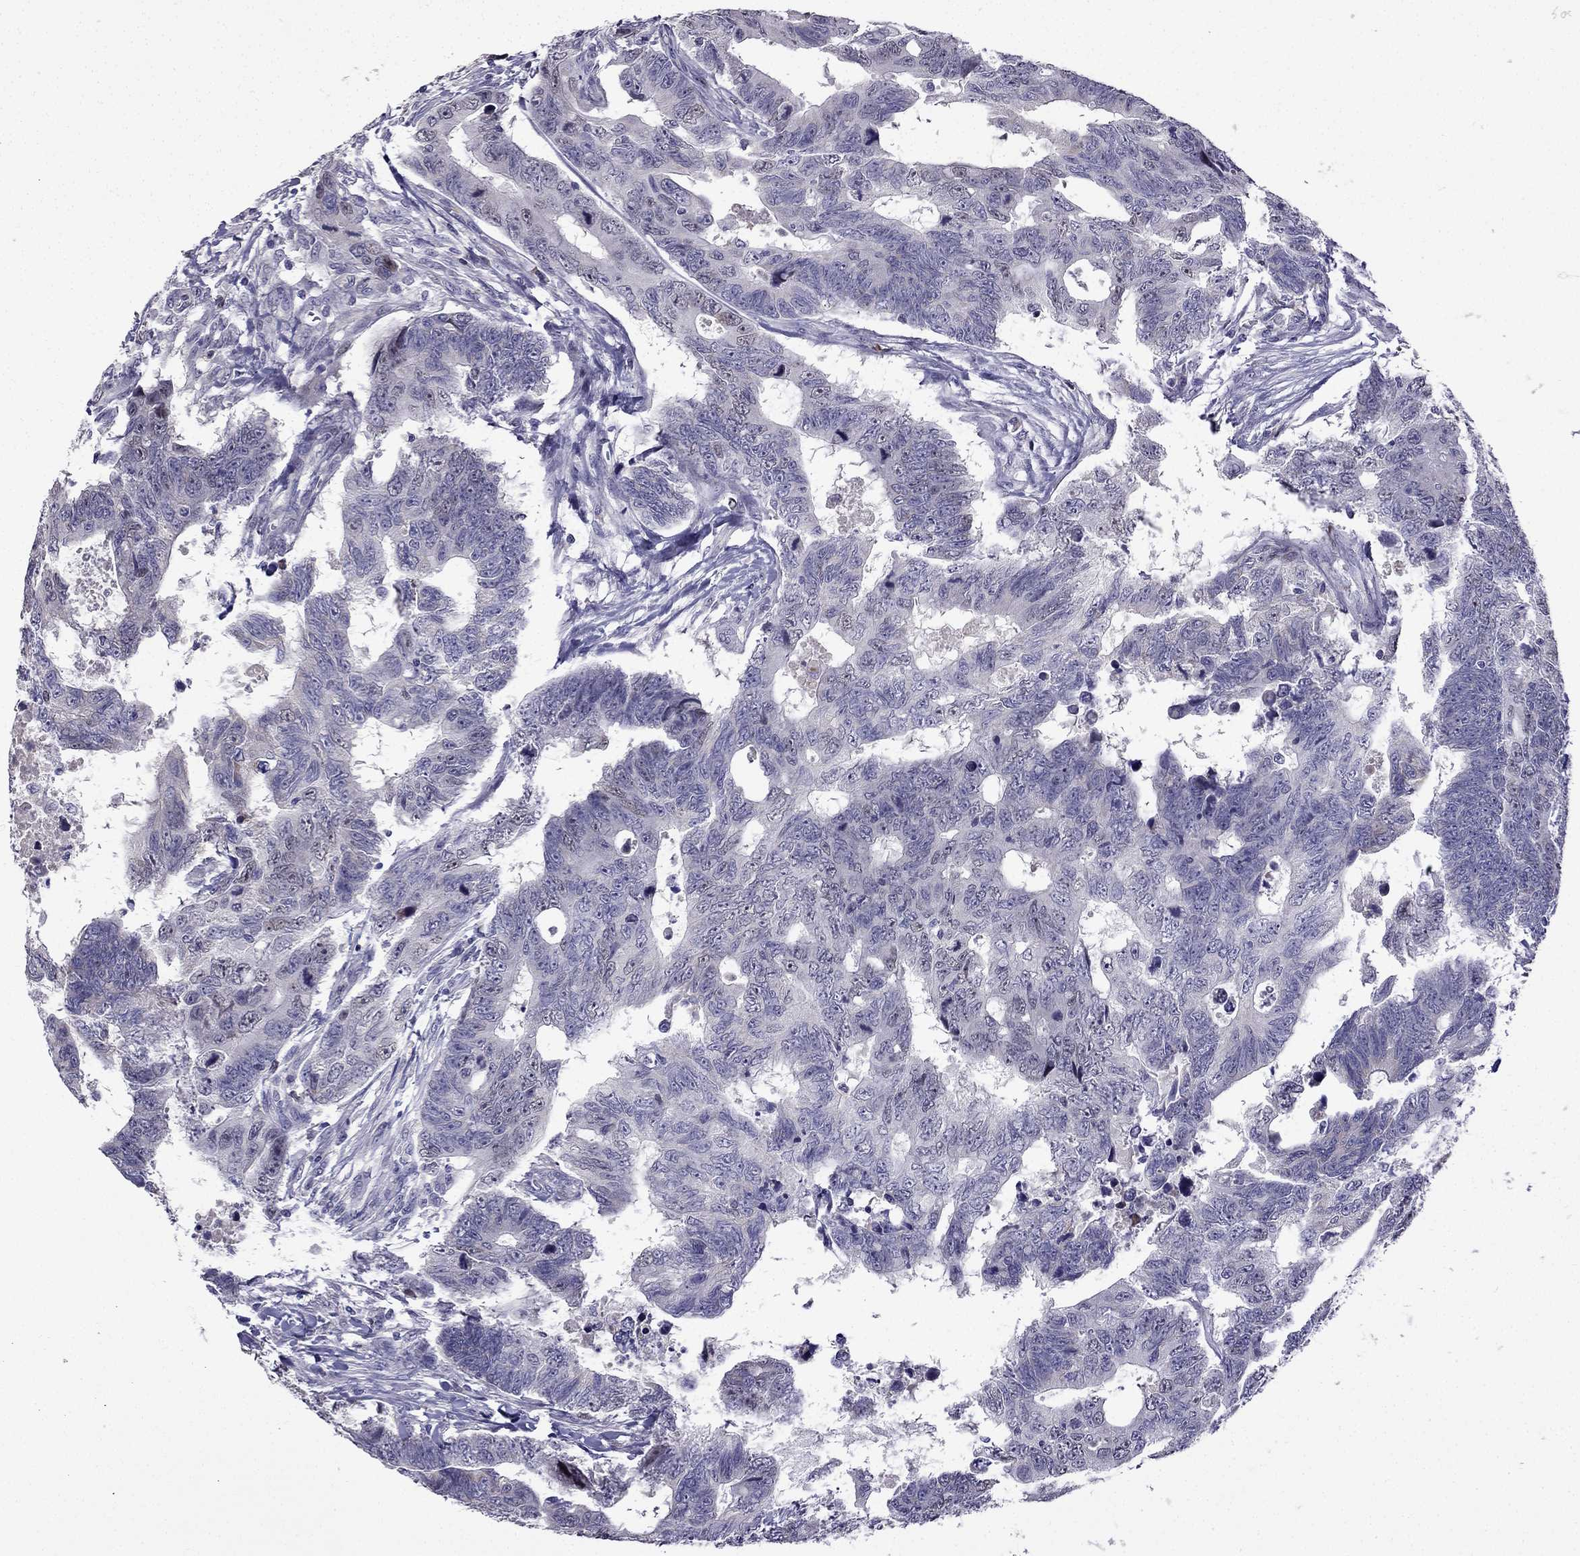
{"staining": {"intensity": "negative", "quantity": "none", "location": "none"}, "tissue": "colorectal cancer", "cell_type": "Tumor cells", "image_type": "cancer", "snomed": [{"axis": "morphology", "description": "Adenocarcinoma, NOS"}, {"axis": "topography", "description": "Colon"}], "caption": "IHC of adenocarcinoma (colorectal) reveals no staining in tumor cells. (DAB IHC visualized using brightfield microscopy, high magnification).", "gene": "UHRF1", "patient": {"sex": "female", "age": 77}}